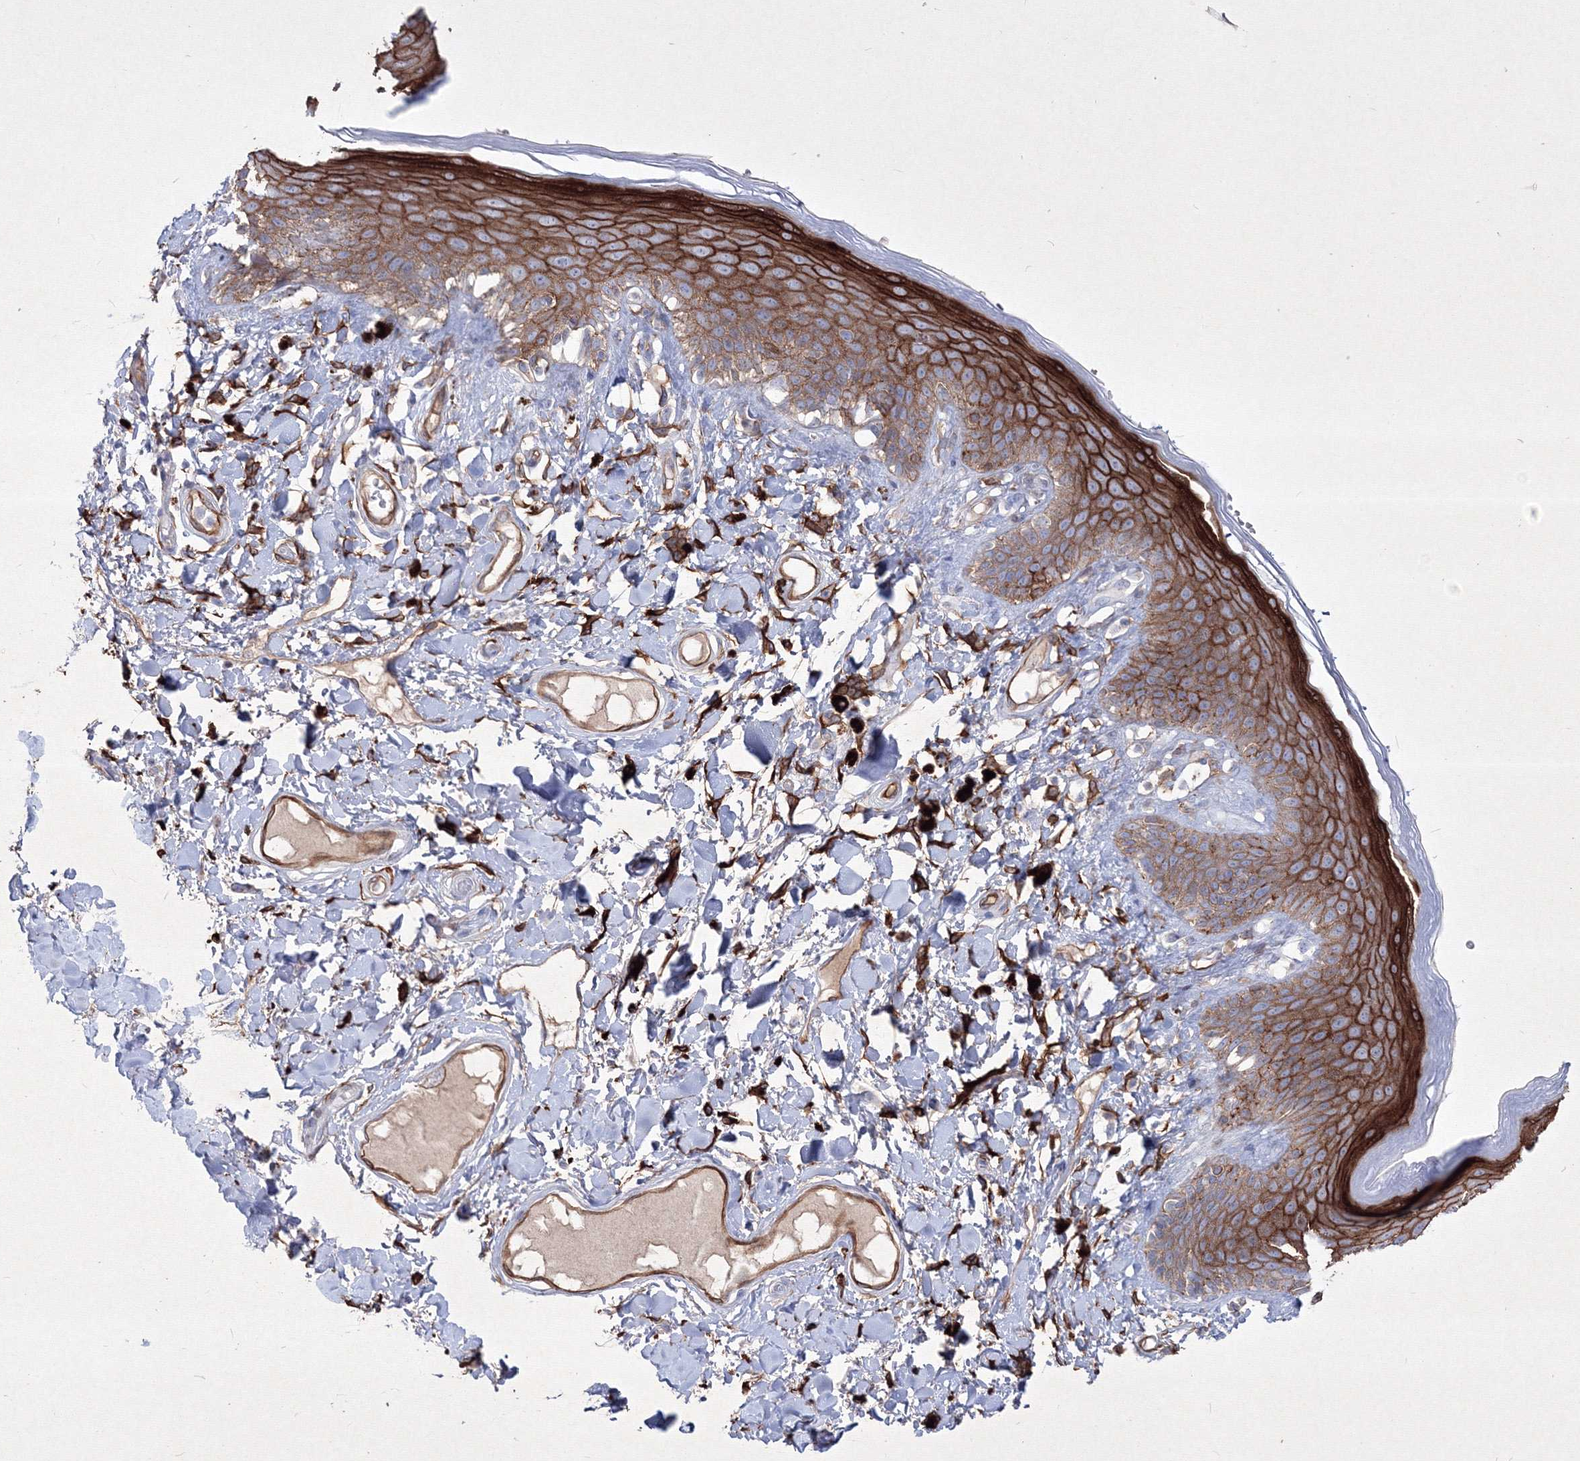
{"staining": {"intensity": "strong", "quantity": ">75%", "location": "cytoplasmic/membranous"}, "tissue": "skin", "cell_type": "Epidermal cells", "image_type": "normal", "snomed": [{"axis": "morphology", "description": "Normal tissue, NOS"}, {"axis": "topography", "description": "Anal"}], "caption": "An image of human skin stained for a protein reveals strong cytoplasmic/membranous brown staining in epidermal cells. (Brightfield microscopy of DAB IHC at high magnification).", "gene": "TMEM139", "patient": {"sex": "female", "age": 78}}